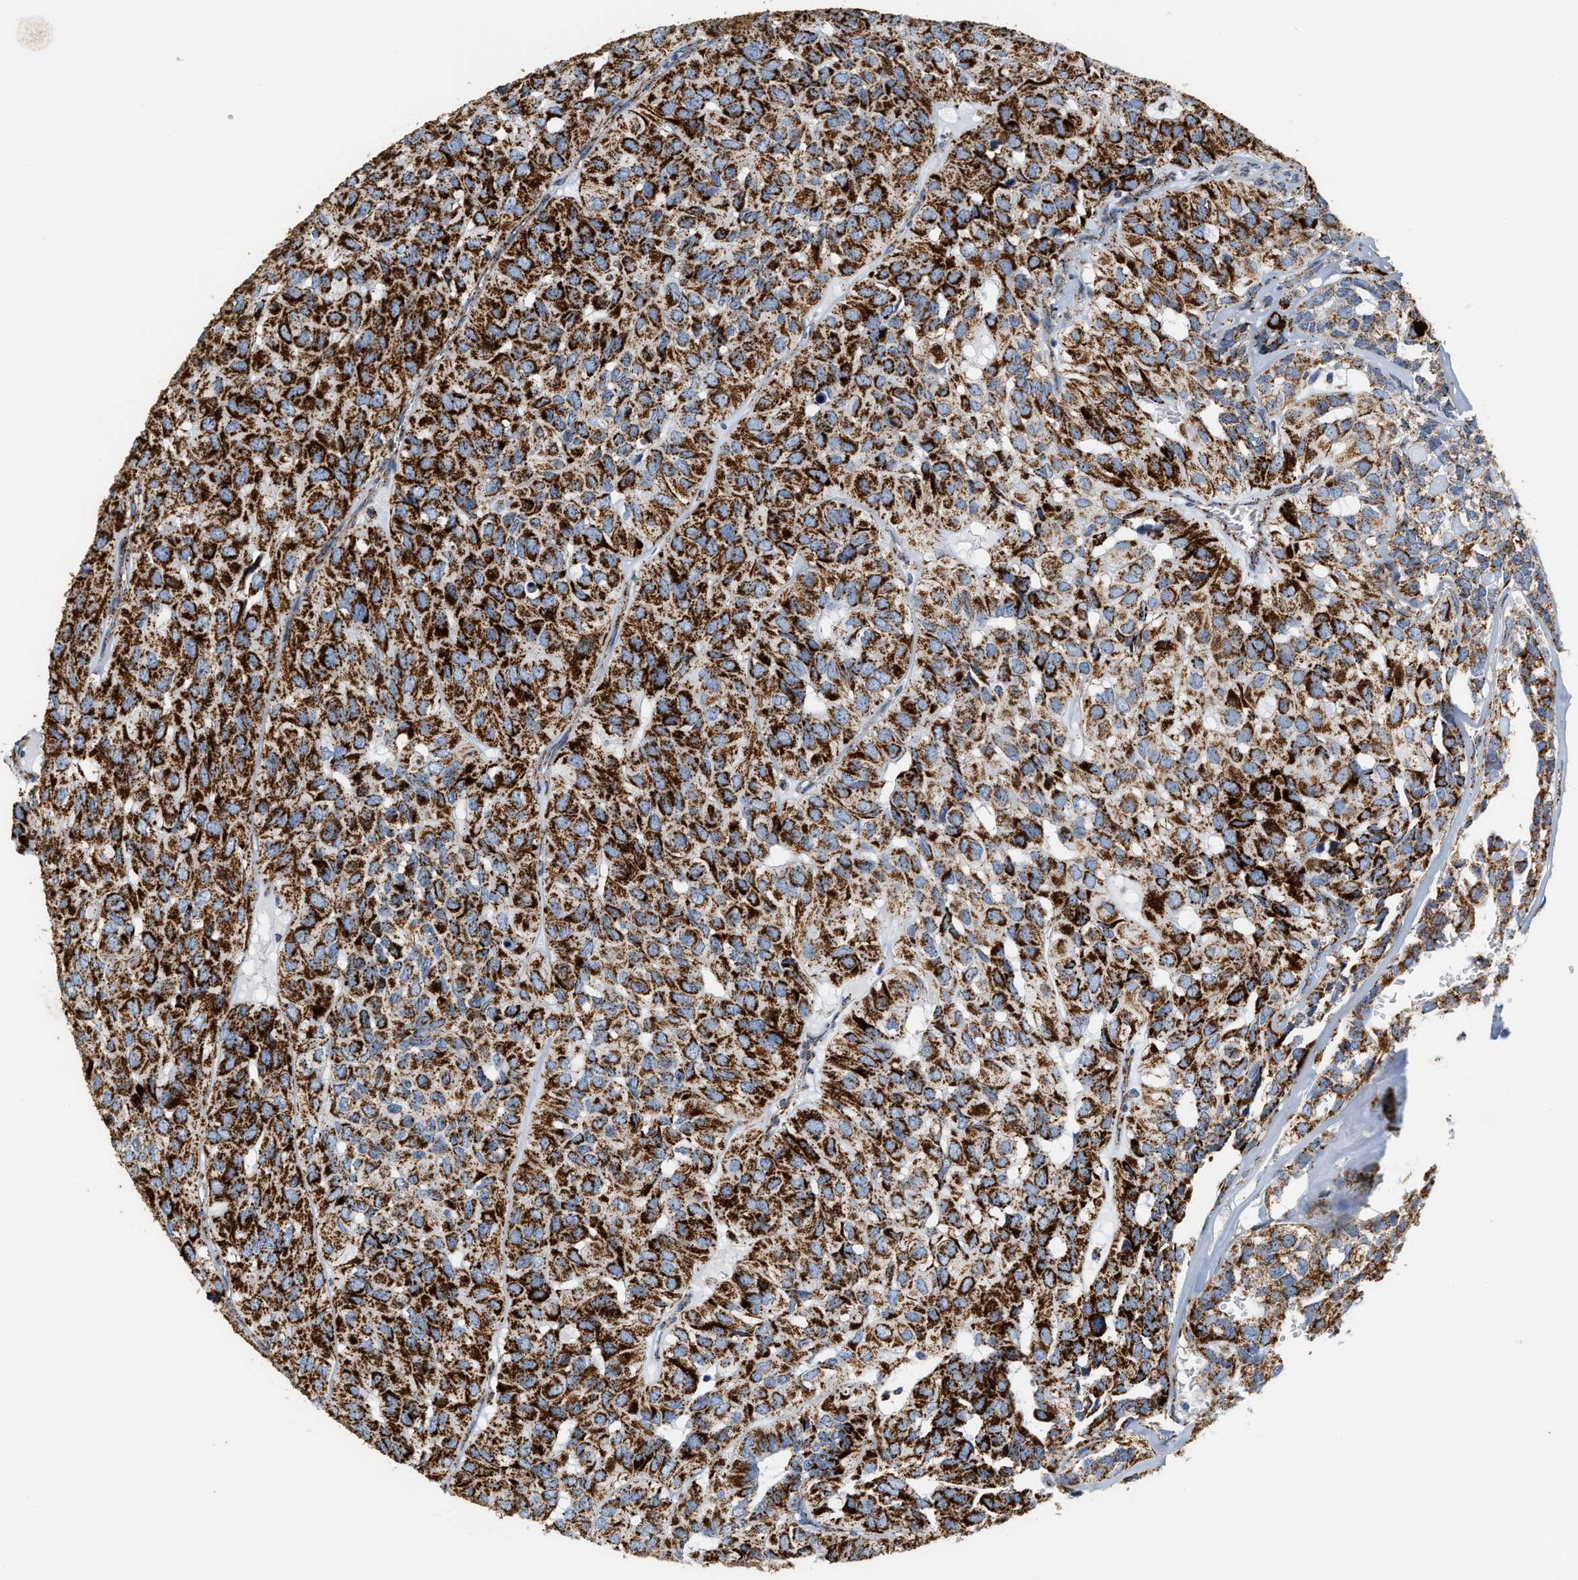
{"staining": {"intensity": "strong", "quantity": ">75%", "location": "cytoplasmic/membranous"}, "tissue": "head and neck cancer", "cell_type": "Tumor cells", "image_type": "cancer", "snomed": [{"axis": "morphology", "description": "Adenocarcinoma, NOS"}, {"axis": "topography", "description": "Salivary gland, NOS"}, {"axis": "topography", "description": "Head-Neck"}], "caption": "Human head and neck adenocarcinoma stained with a protein marker demonstrates strong staining in tumor cells.", "gene": "SHMT2", "patient": {"sex": "female", "age": 76}}